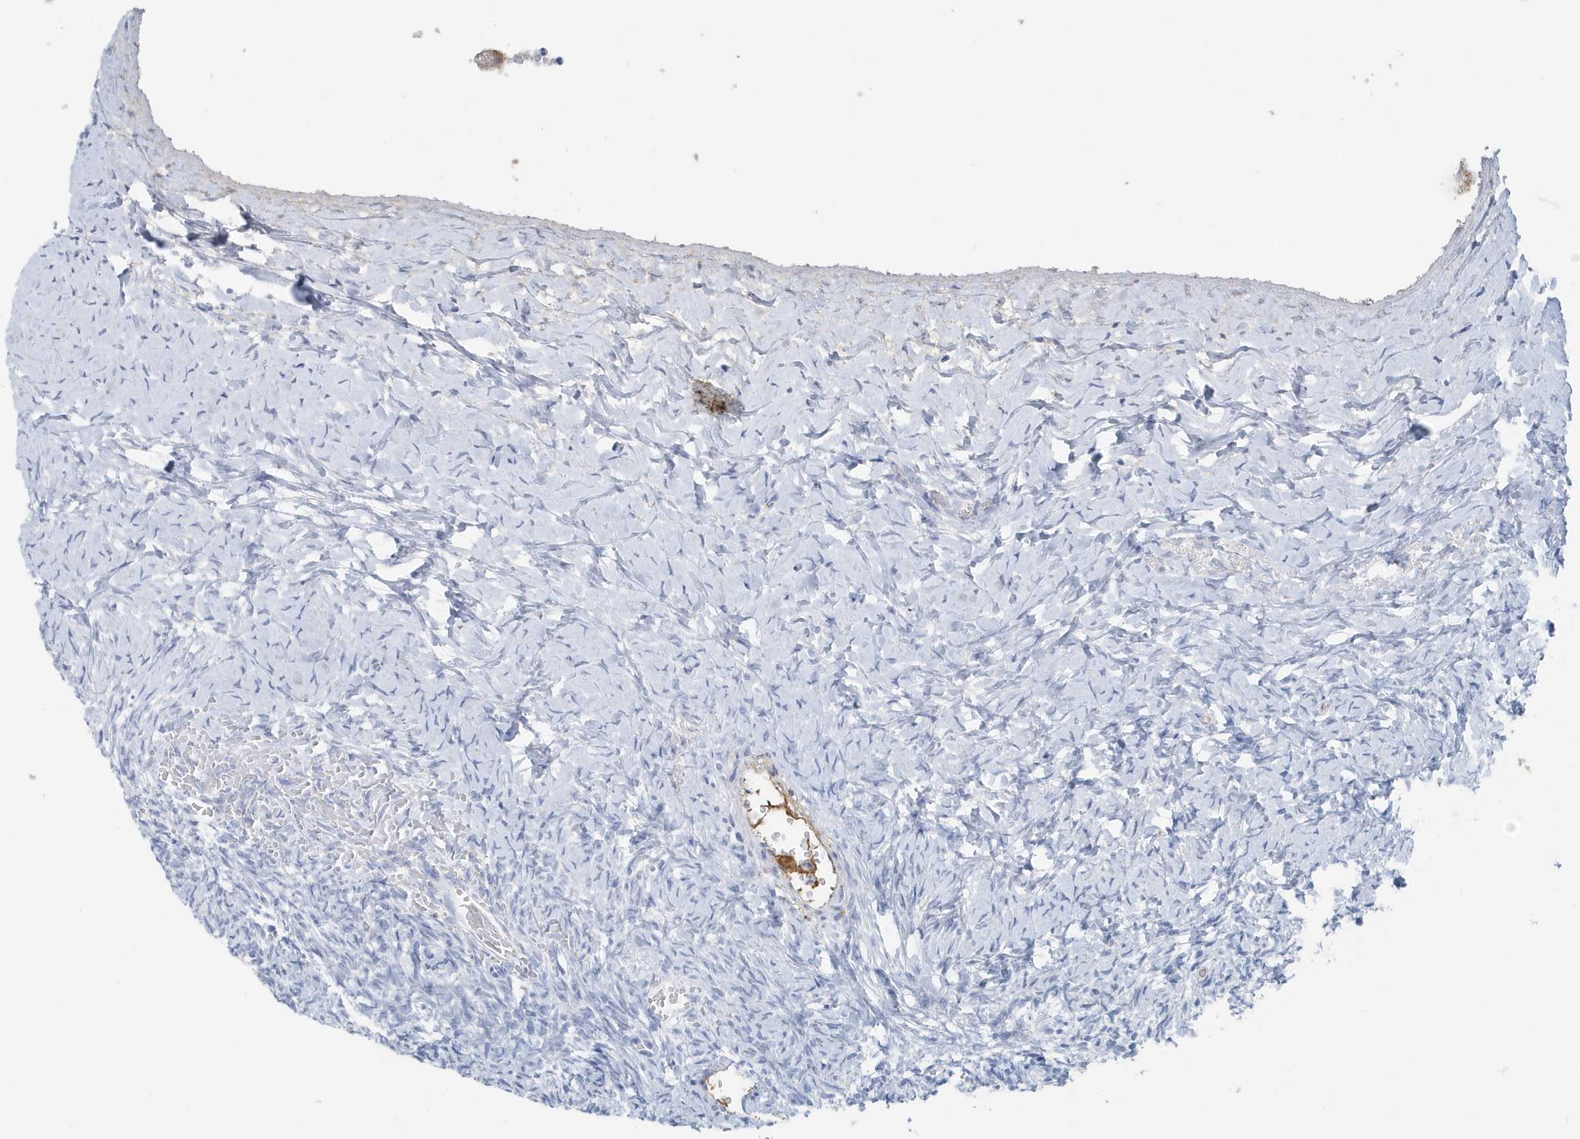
{"staining": {"intensity": "negative", "quantity": "none", "location": "none"}, "tissue": "ovary", "cell_type": "Ovarian stroma cells", "image_type": "normal", "snomed": [{"axis": "morphology", "description": "Normal tissue, NOS"}, {"axis": "morphology", "description": "Developmental malformation"}, {"axis": "topography", "description": "Ovary"}], "caption": "Benign ovary was stained to show a protein in brown. There is no significant expression in ovarian stroma cells. (DAB immunohistochemistry with hematoxylin counter stain).", "gene": "JCHAIN", "patient": {"sex": "female", "age": 39}}